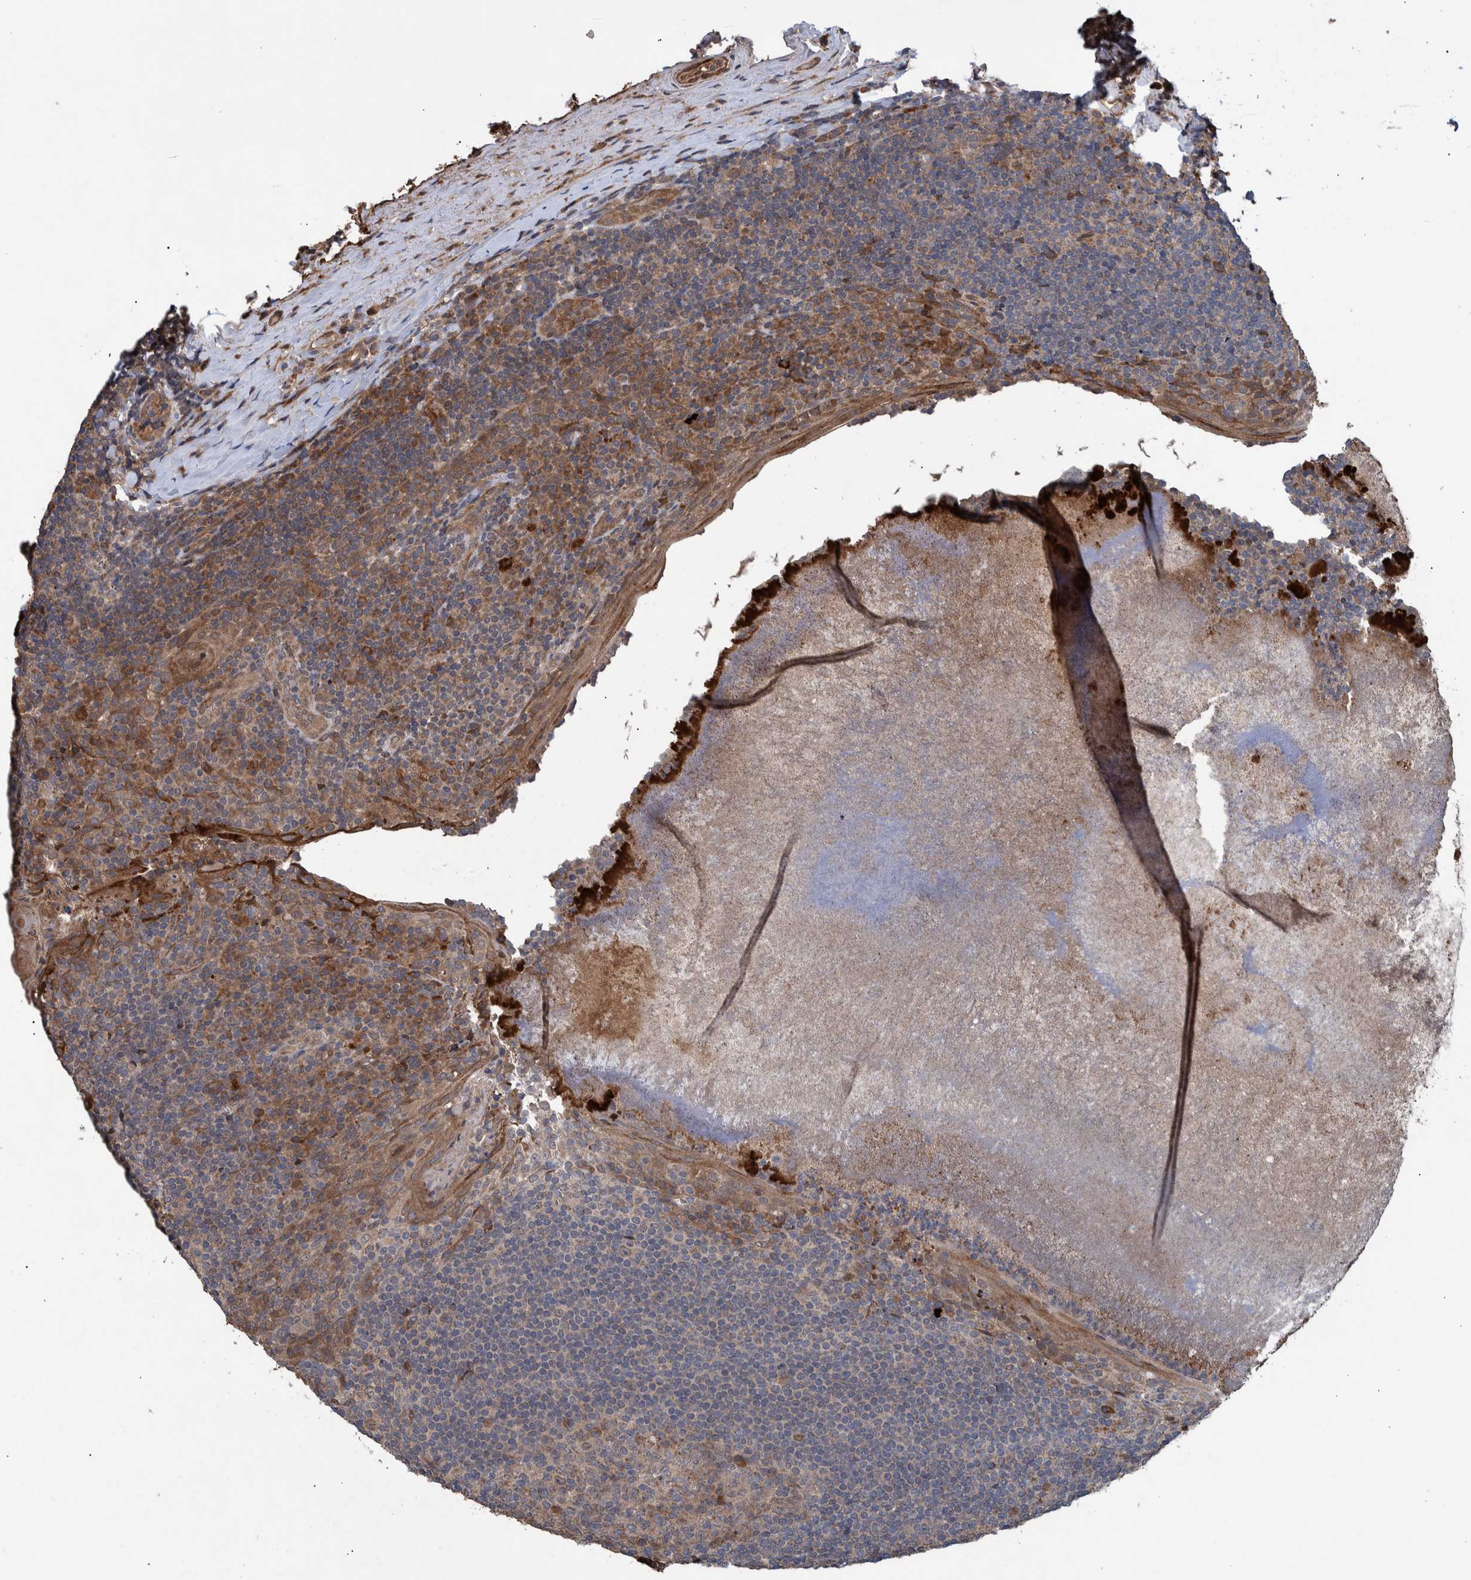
{"staining": {"intensity": "weak", "quantity": "25%-75%", "location": "cytoplasmic/membranous"}, "tissue": "tonsil", "cell_type": "Germinal center cells", "image_type": "normal", "snomed": [{"axis": "morphology", "description": "Normal tissue, NOS"}, {"axis": "topography", "description": "Tonsil"}], "caption": "Immunohistochemistry image of normal tonsil stained for a protein (brown), which exhibits low levels of weak cytoplasmic/membranous expression in about 25%-75% of germinal center cells.", "gene": "B3GNTL1", "patient": {"sex": "male", "age": 37}}